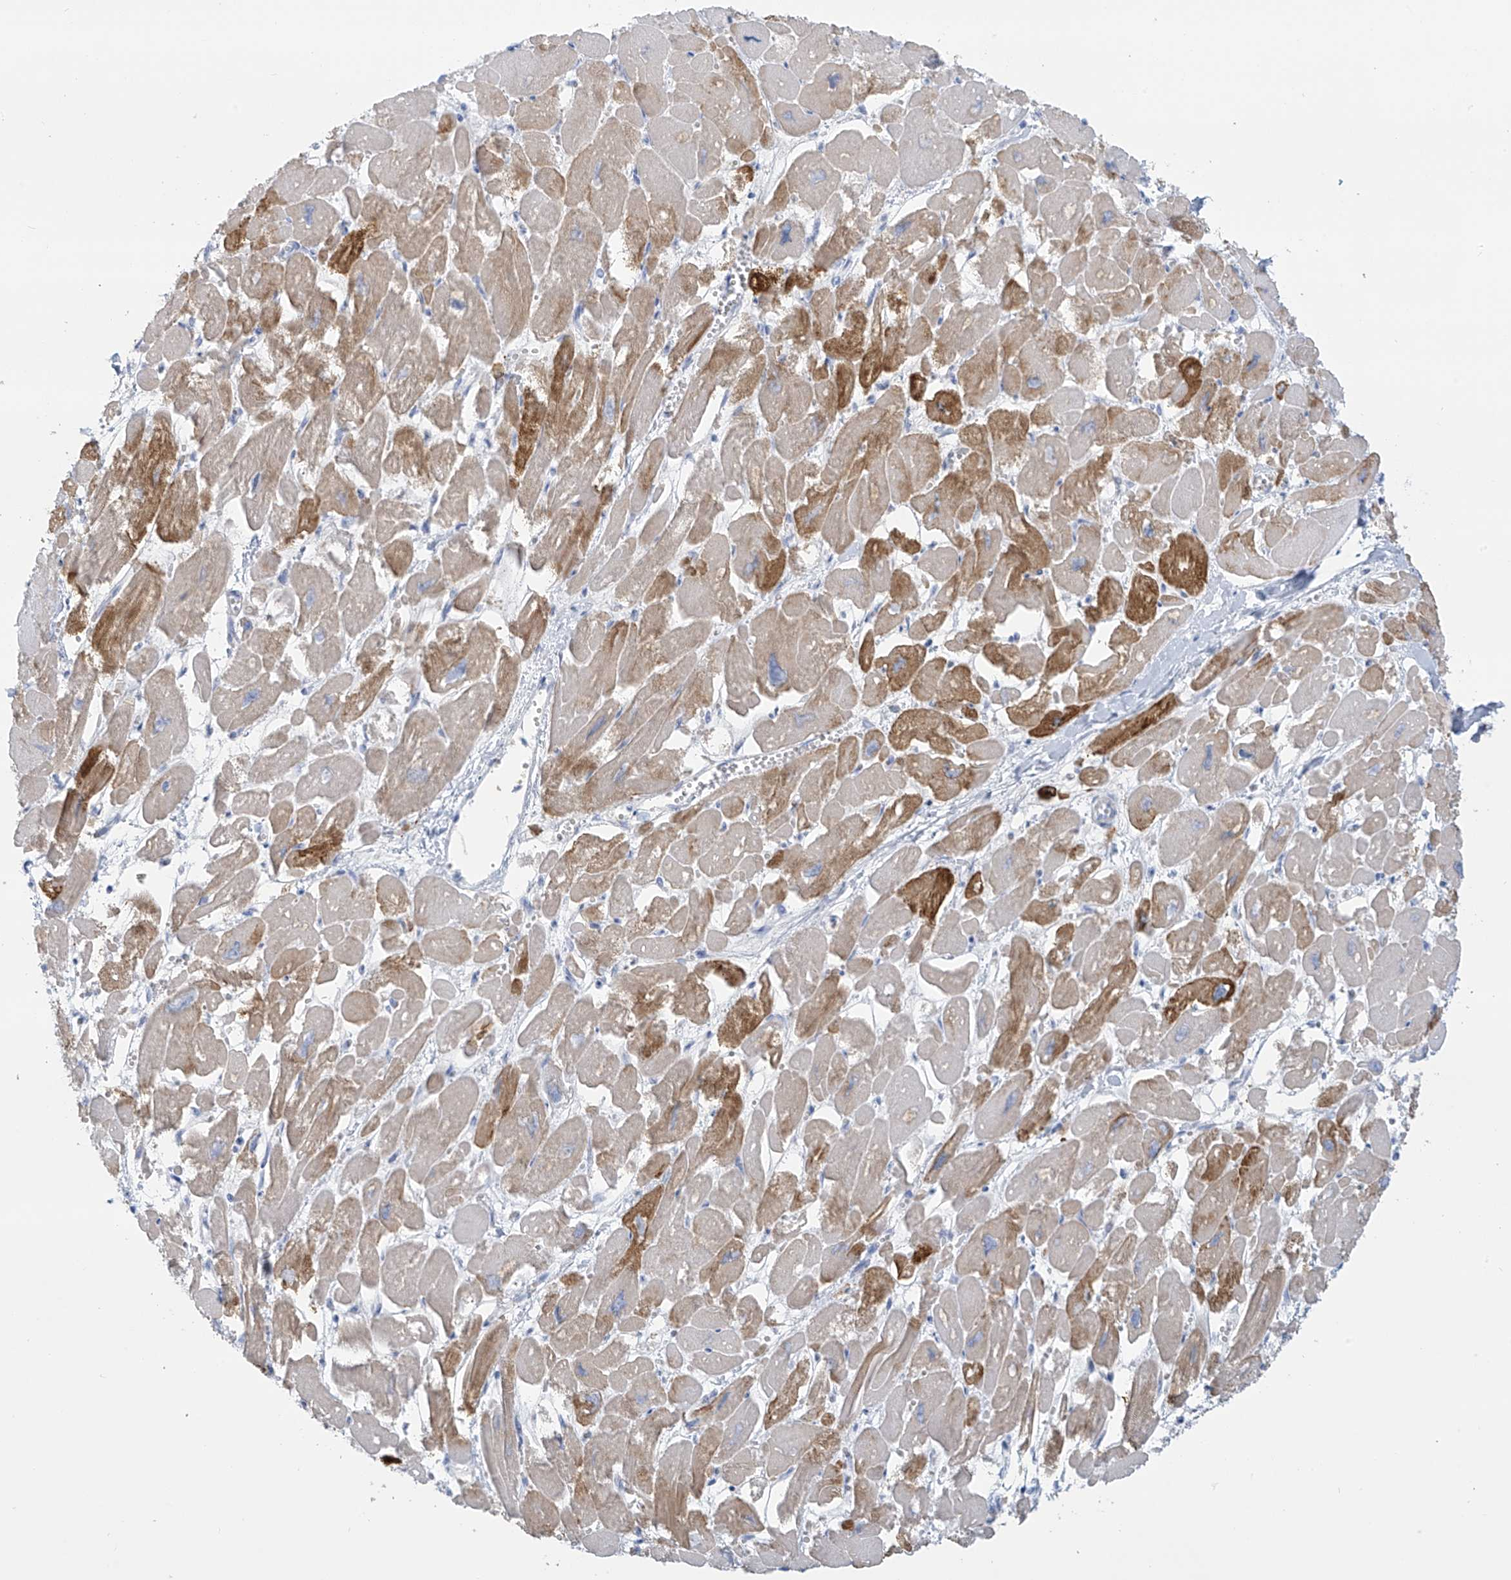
{"staining": {"intensity": "strong", "quantity": "25%-75%", "location": "cytoplasmic/membranous"}, "tissue": "heart muscle", "cell_type": "Cardiomyocytes", "image_type": "normal", "snomed": [{"axis": "morphology", "description": "Normal tissue, NOS"}, {"axis": "topography", "description": "Heart"}], "caption": "Protein staining exhibits strong cytoplasmic/membranous positivity in approximately 25%-75% of cardiomyocytes in benign heart muscle. The staining is performed using DAB brown chromogen to label protein expression. The nuclei are counter-stained blue using hematoxylin.", "gene": "TRMT2B", "patient": {"sex": "male", "age": 54}}